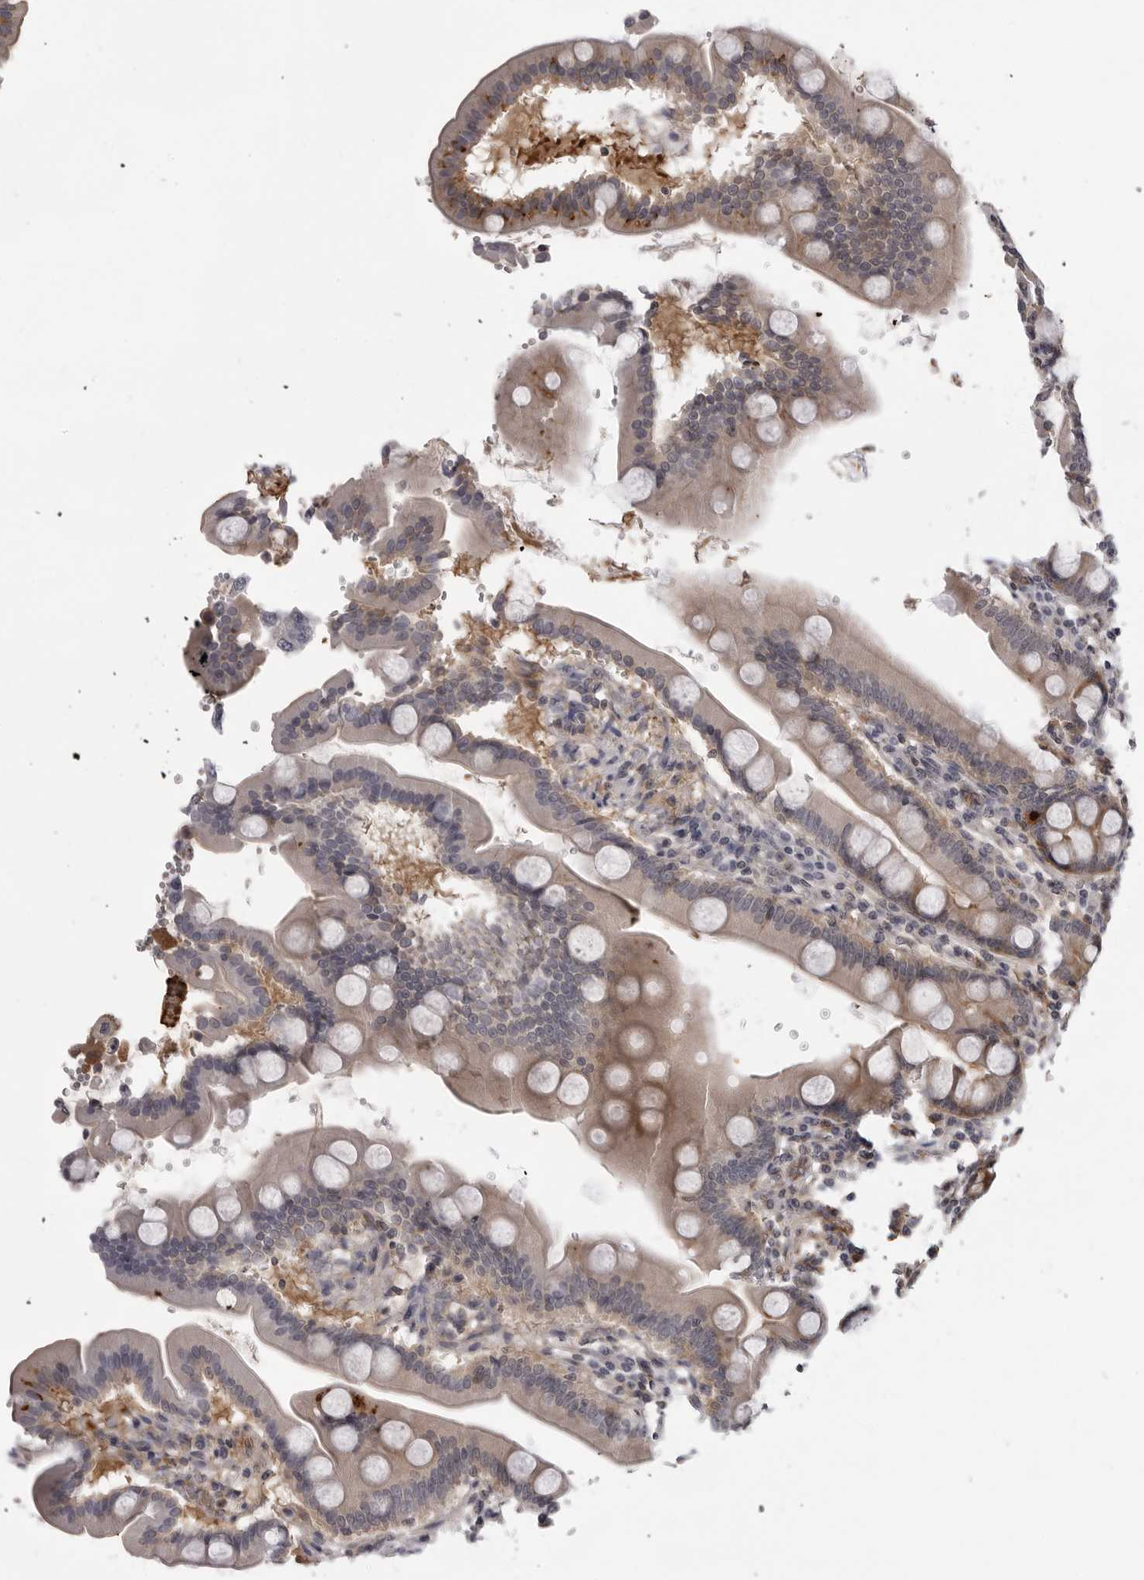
{"staining": {"intensity": "weak", "quantity": "<25%", "location": "cytoplasmic/membranous"}, "tissue": "duodenum", "cell_type": "Glandular cells", "image_type": "normal", "snomed": [{"axis": "morphology", "description": "Normal tissue, NOS"}, {"axis": "topography", "description": "Duodenum"}], "caption": "An immunohistochemistry histopathology image of benign duodenum is shown. There is no staining in glandular cells of duodenum.", "gene": "PLEKHF2", "patient": {"sex": "male", "age": 50}}